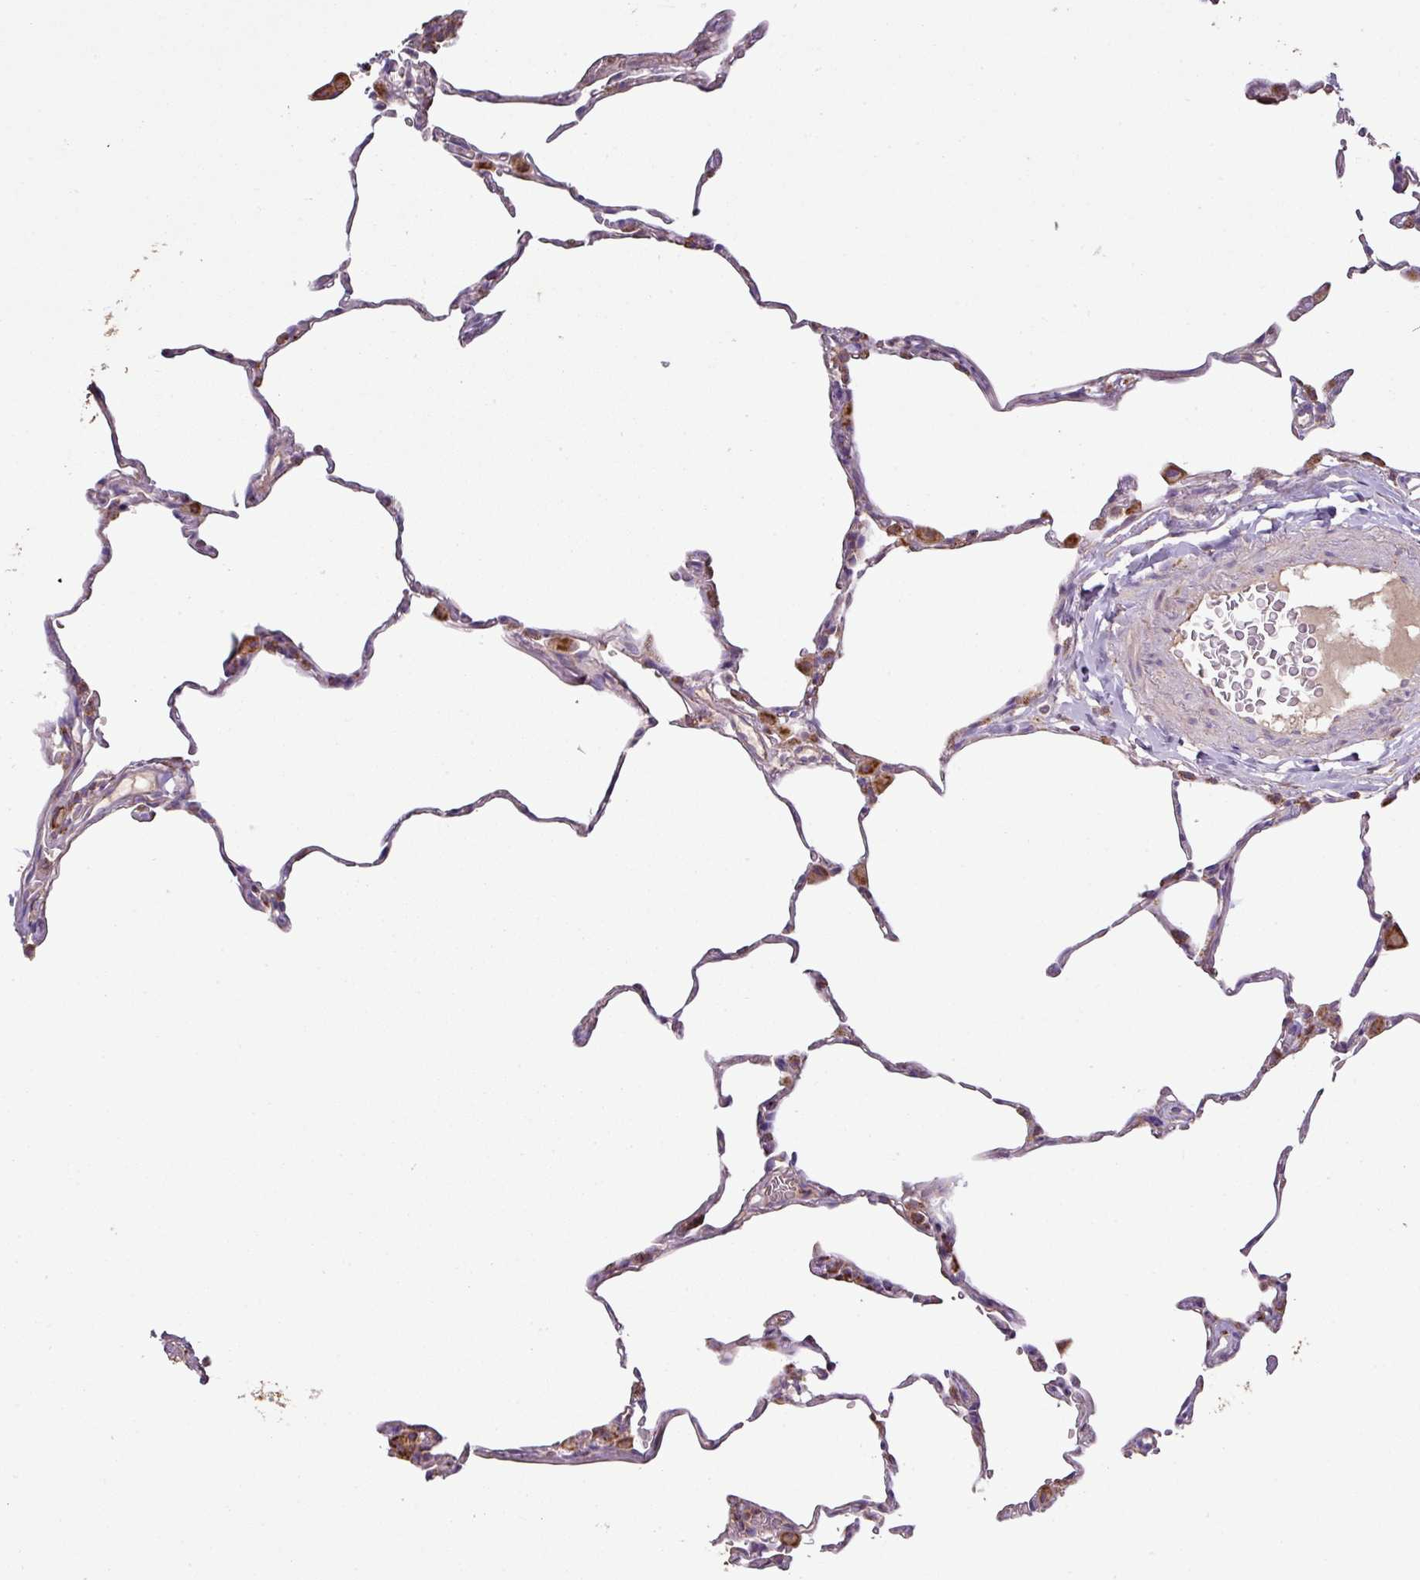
{"staining": {"intensity": "weak", "quantity": "<25%", "location": "cytoplasmic/membranous"}, "tissue": "lung", "cell_type": "Alveolar cells", "image_type": "normal", "snomed": [{"axis": "morphology", "description": "Normal tissue, NOS"}, {"axis": "topography", "description": "Lung"}], "caption": "High magnification brightfield microscopy of benign lung stained with DAB (3,3'-diaminobenzidine) (brown) and counterstained with hematoxylin (blue): alveolar cells show no significant staining.", "gene": "ENSG00000260170", "patient": {"sex": "female", "age": 57}}